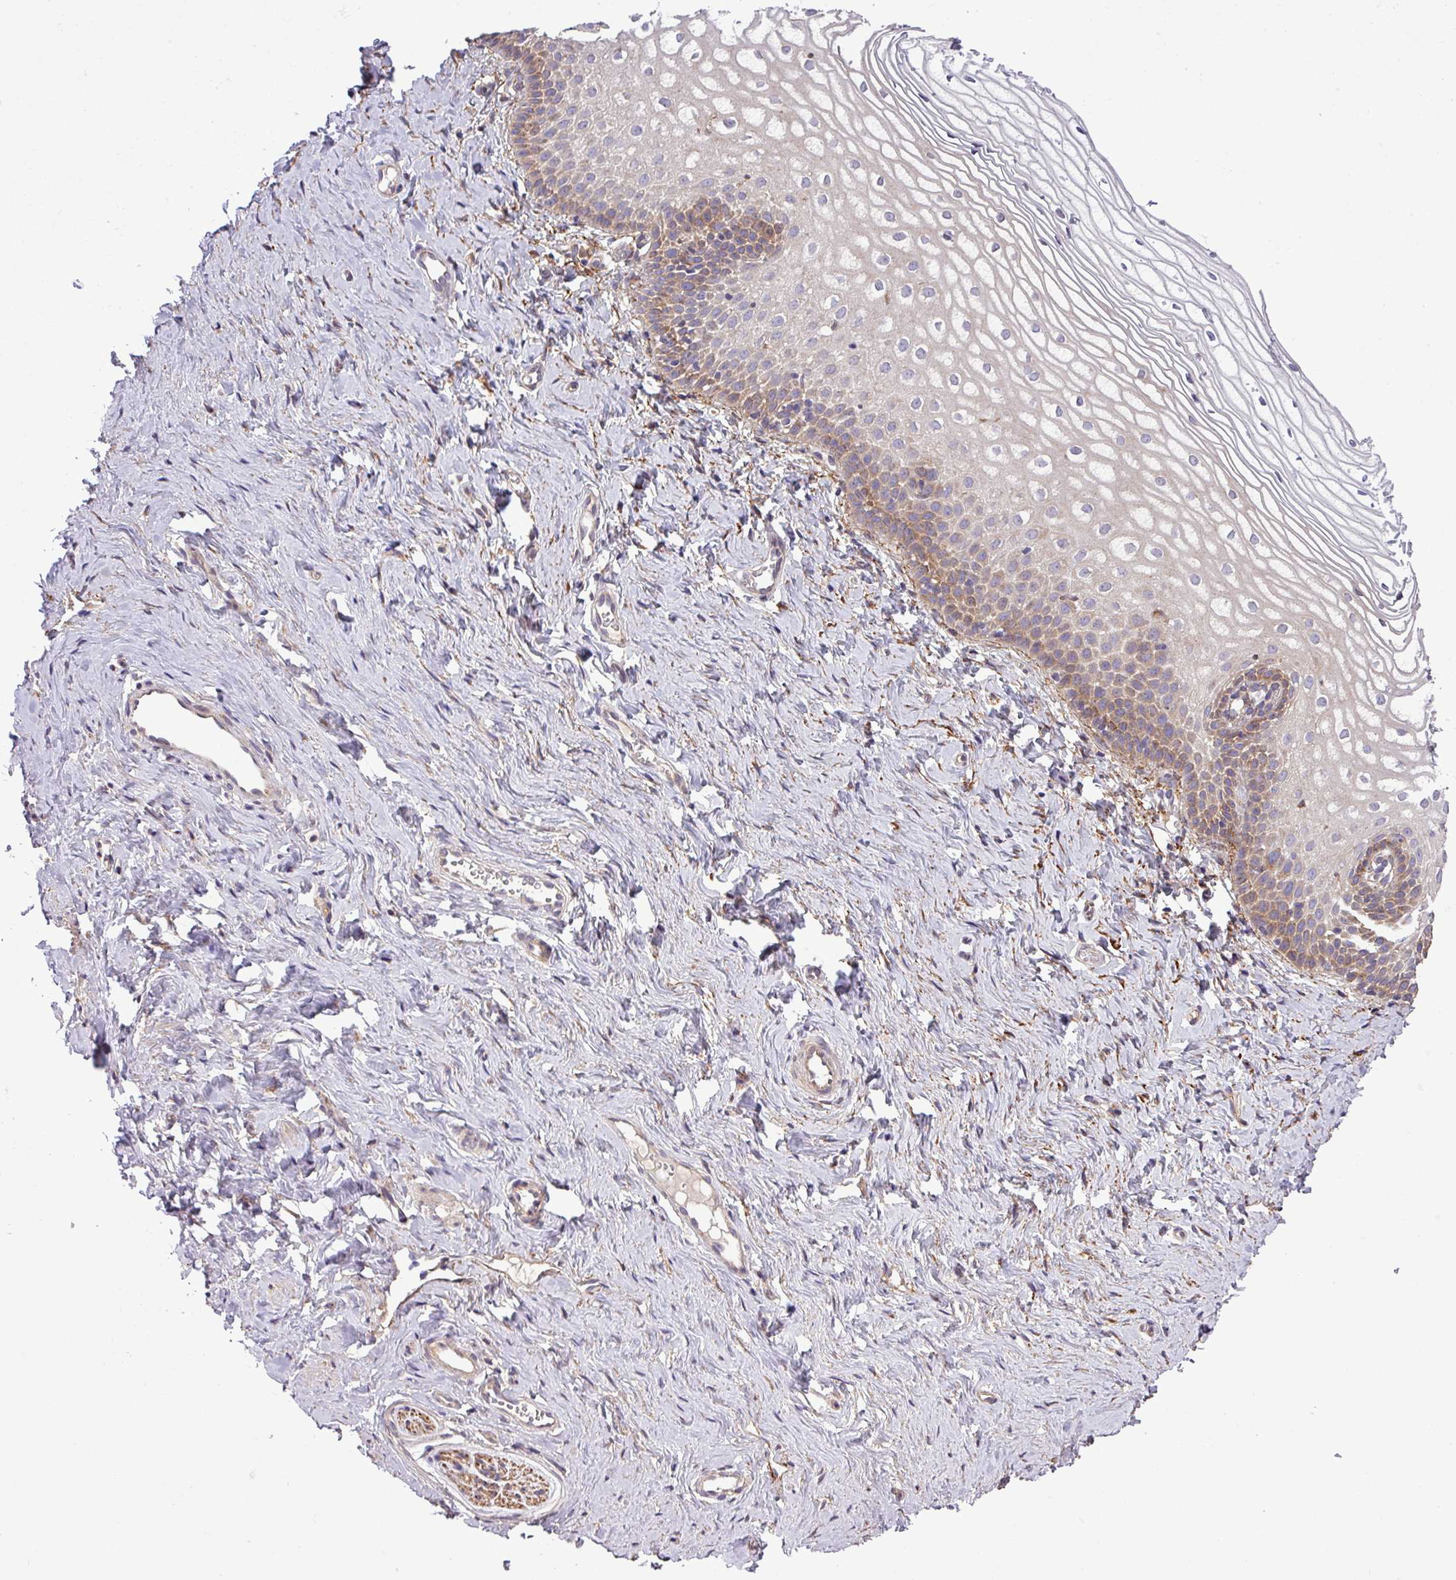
{"staining": {"intensity": "moderate", "quantity": "25%-75%", "location": "cytoplasmic/membranous"}, "tissue": "vagina", "cell_type": "Squamous epithelial cells", "image_type": "normal", "snomed": [{"axis": "morphology", "description": "Normal tissue, NOS"}, {"axis": "topography", "description": "Vagina"}], "caption": "DAB immunohistochemical staining of normal vagina exhibits moderate cytoplasmic/membranous protein expression in about 25%-75% of squamous epithelial cells.", "gene": "MEGF6", "patient": {"sex": "female", "age": 56}}